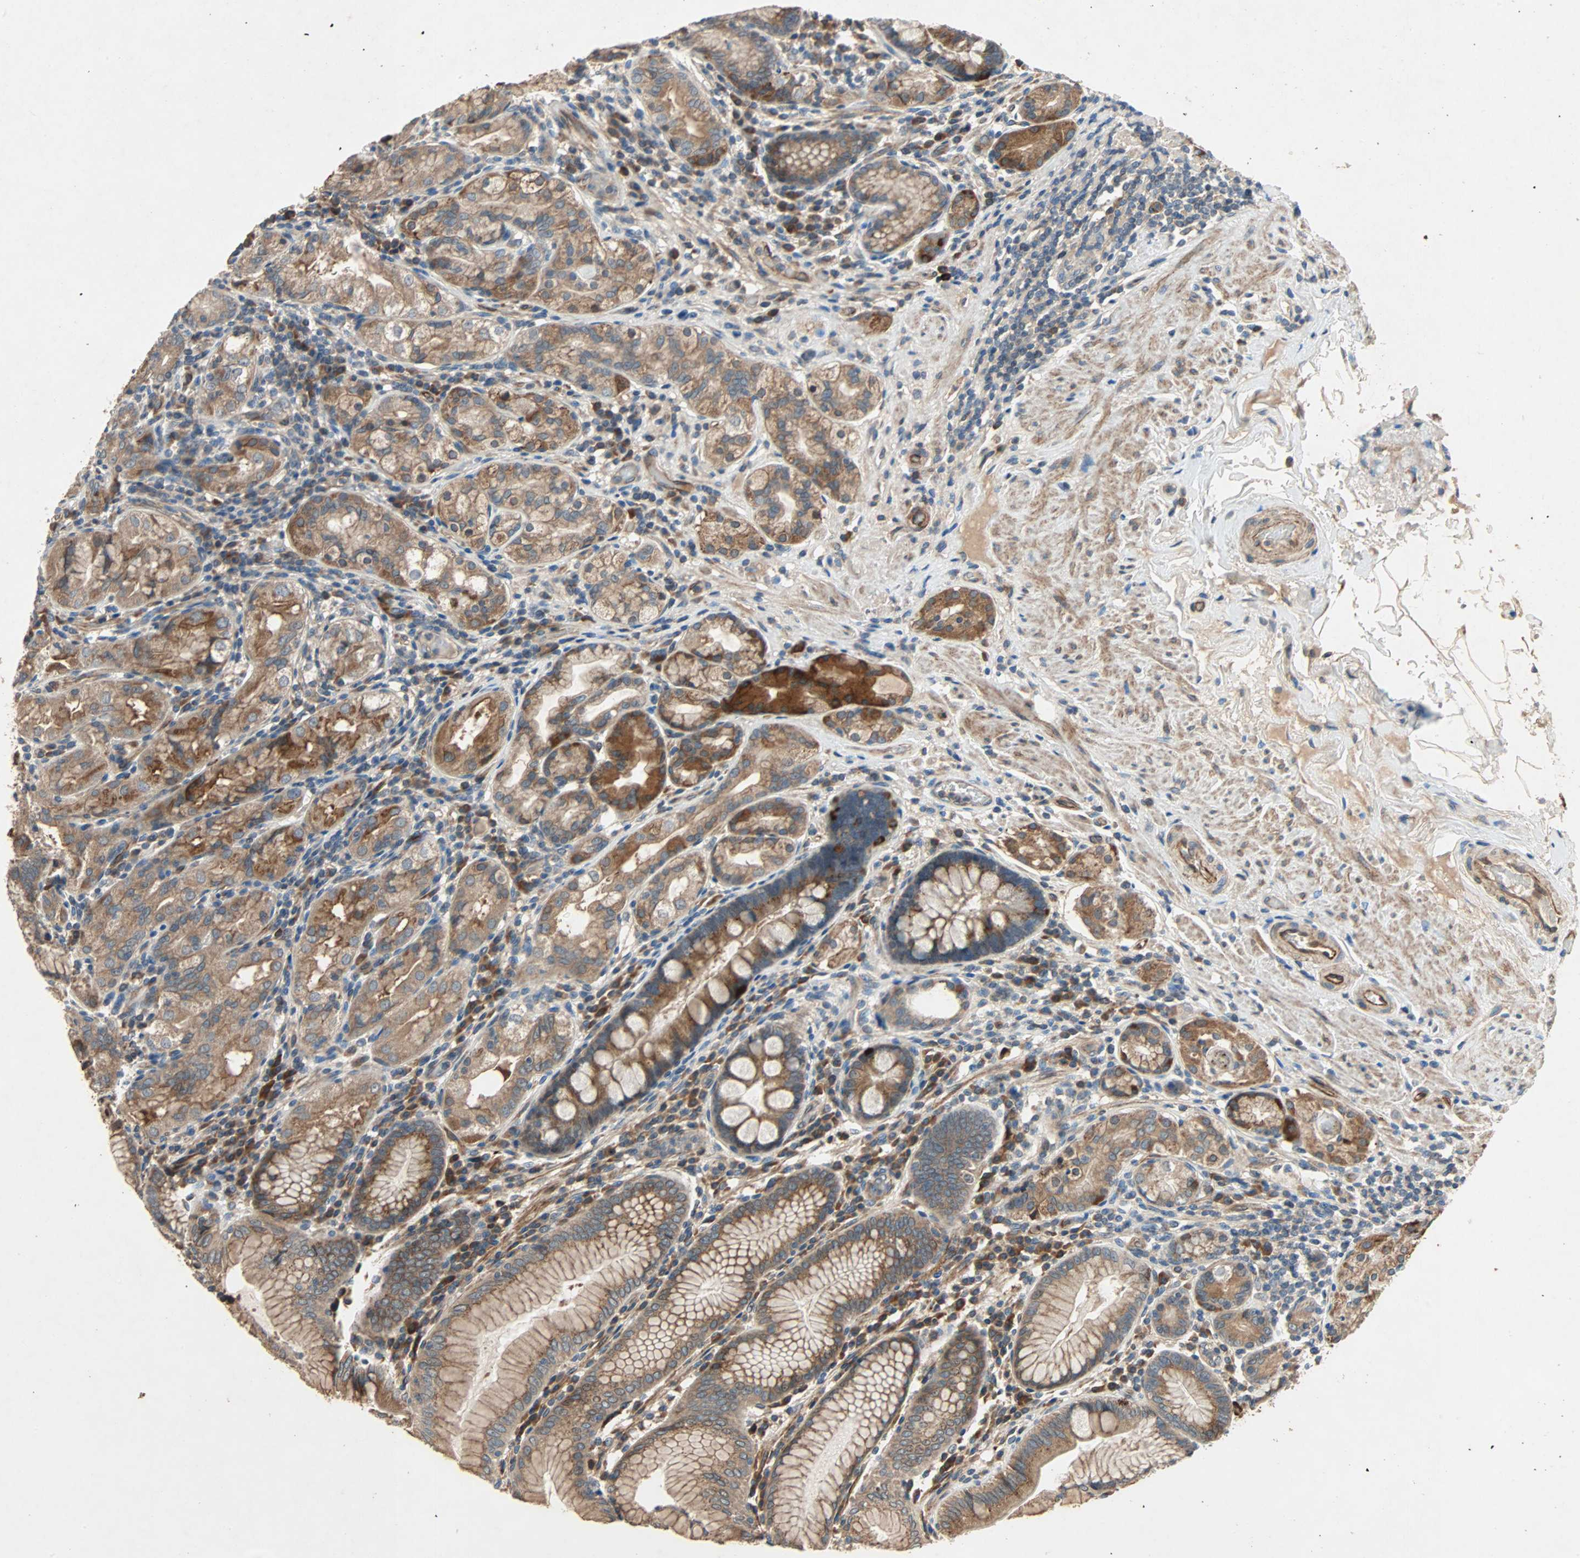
{"staining": {"intensity": "moderate", "quantity": ">75%", "location": "cytoplasmic/membranous"}, "tissue": "stomach", "cell_type": "Glandular cells", "image_type": "normal", "snomed": [{"axis": "morphology", "description": "Normal tissue, NOS"}, {"axis": "topography", "description": "Stomach, lower"}], "caption": "Protein staining demonstrates moderate cytoplasmic/membranous expression in approximately >75% of glandular cells in normal stomach. Nuclei are stained in blue.", "gene": "XYLT1", "patient": {"sex": "female", "age": 76}}